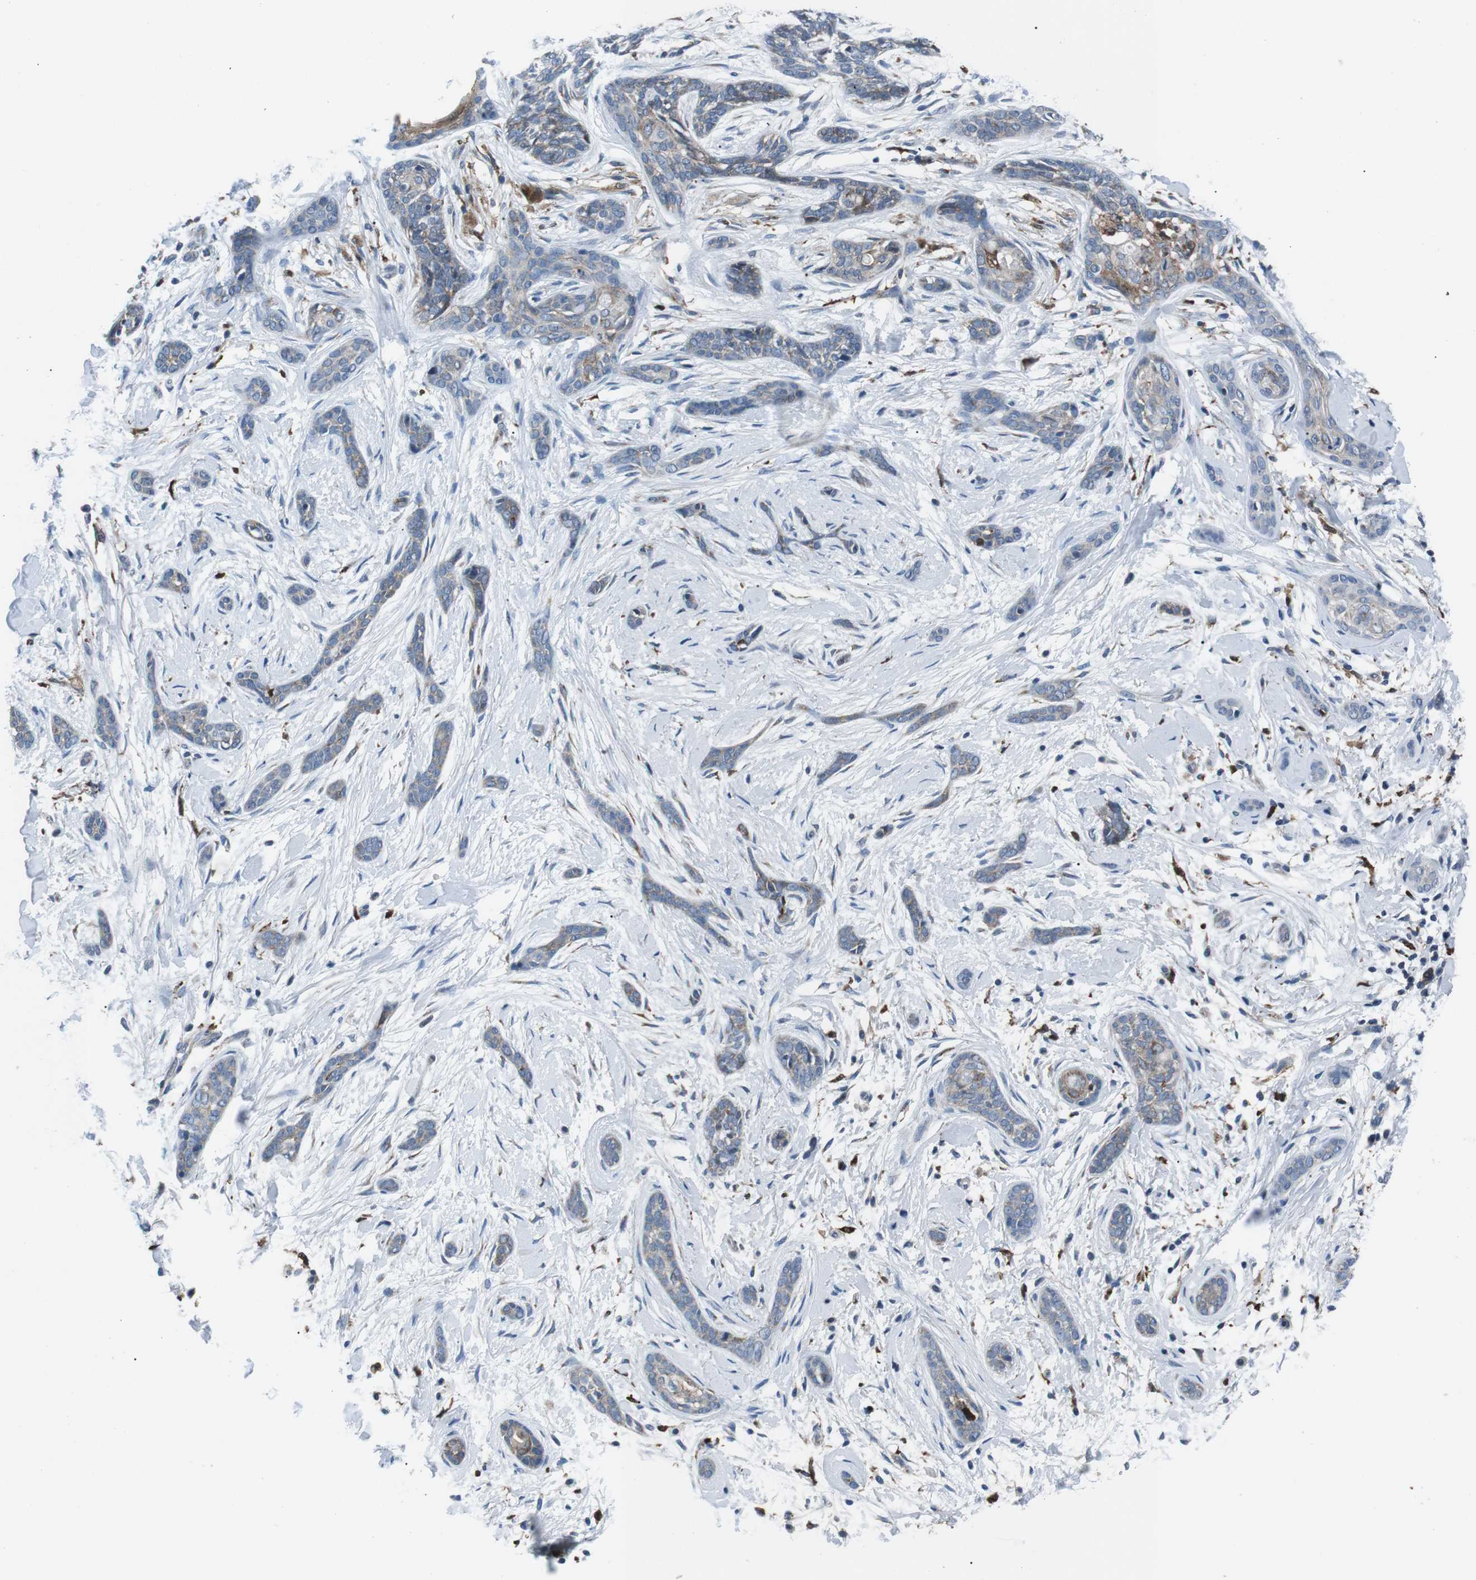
{"staining": {"intensity": "weak", "quantity": "<25%", "location": "cytoplasmic/membranous"}, "tissue": "skin cancer", "cell_type": "Tumor cells", "image_type": "cancer", "snomed": [{"axis": "morphology", "description": "Basal cell carcinoma"}, {"axis": "morphology", "description": "Adnexal tumor, benign"}, {"axis": "topography", "description": "Skin"}], "caption": "Tumor cells show no significant expression in skin cancer (benign adnexal tumor). (DAB immunohistochemistry visualized using brightfield microscopy, high magnification).", "gene": "BLNK", "patient": {"sex": "female", "age": 42}}